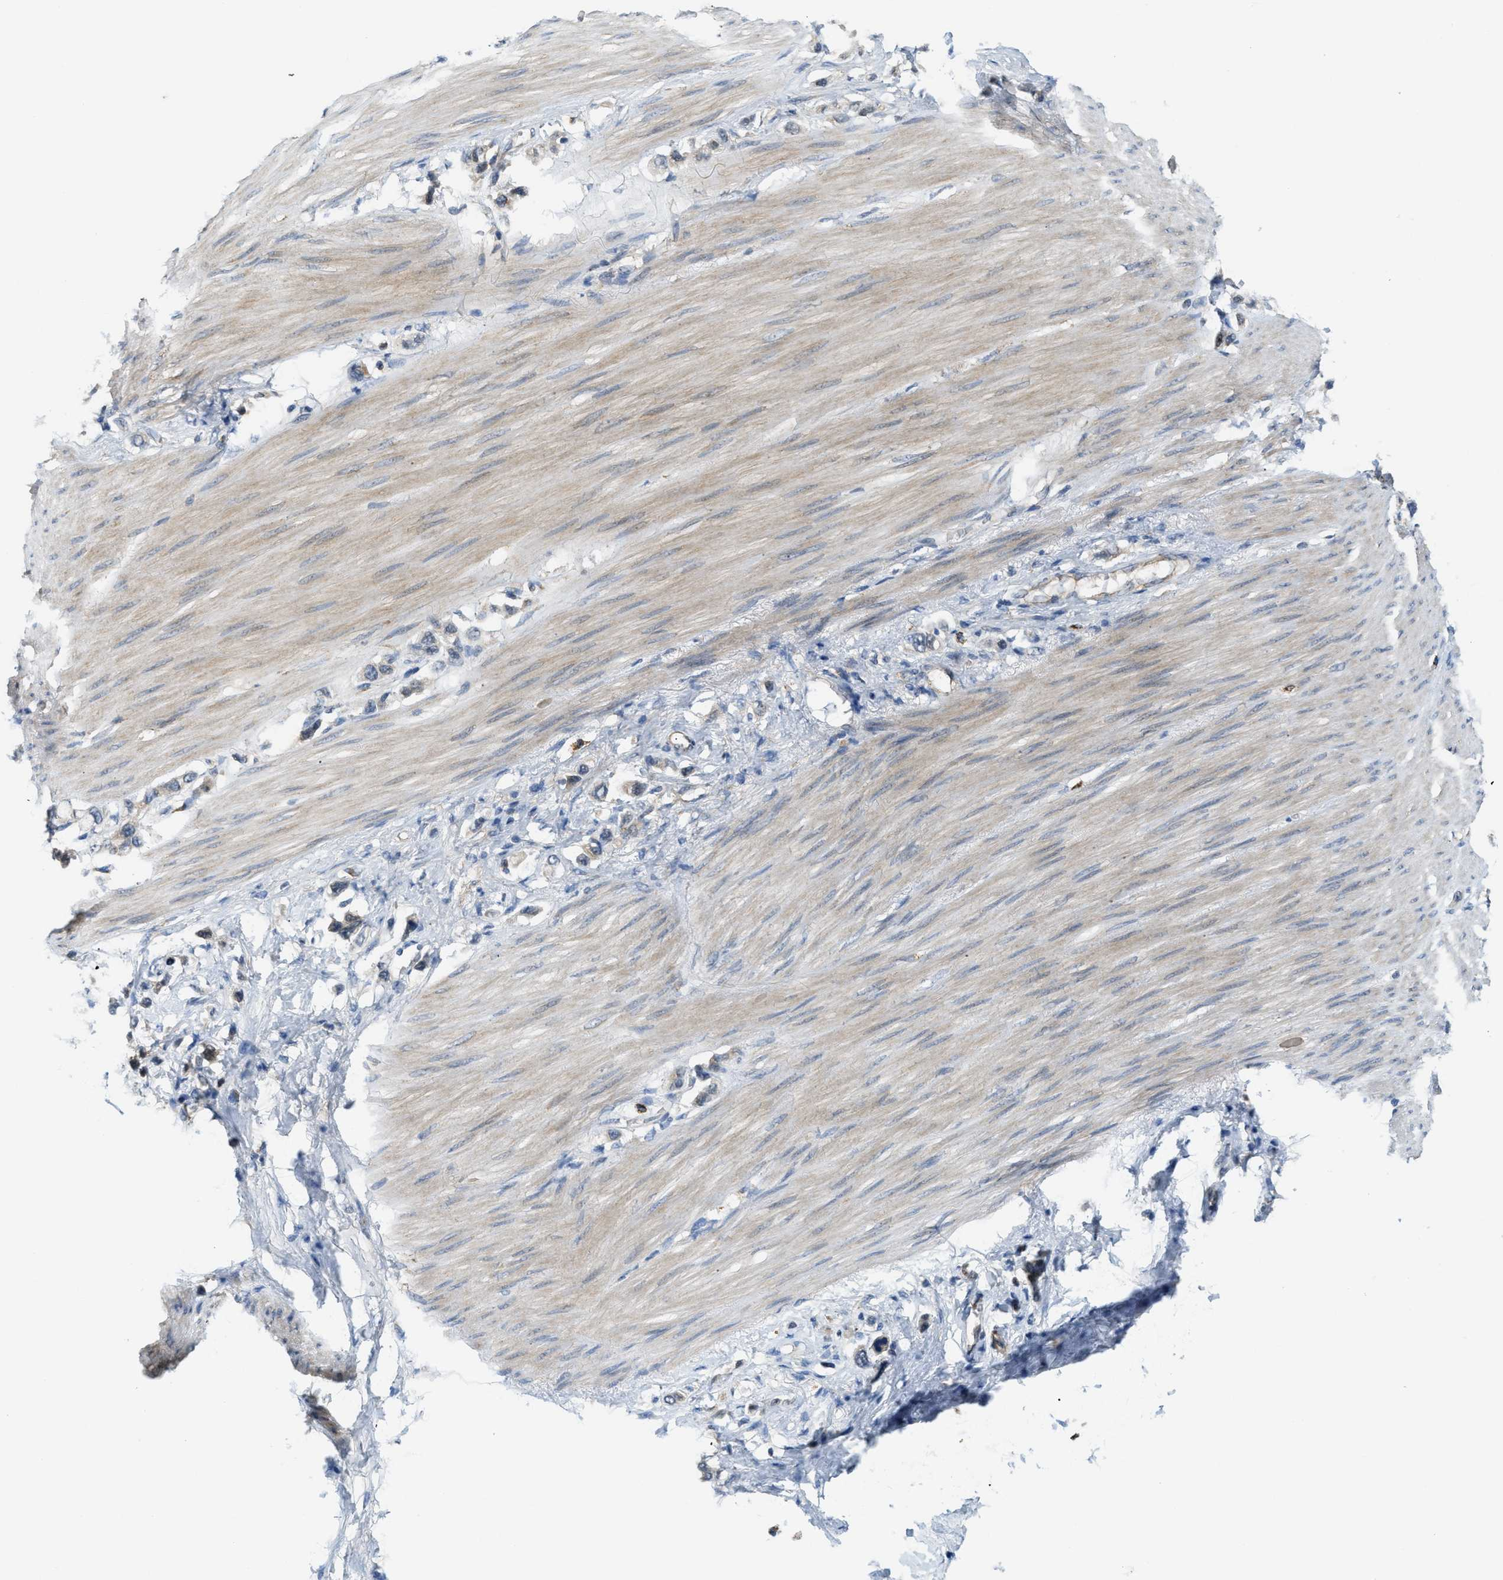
{"staining": {"intensity": "weak", "quantity": "<25%", "location": "cytoplasmic/membranous"}, "tissue": "stomach cancer", "cell_type": "Tumor cells", "image_type": "cancer", "snomed": [{"axis": "morphology", "description": "Adenocarcinoma, NOS"}, {"axis": "topography", "description": "Stomach"}], "caption": "The image demonstrates no significant positivity in tumor cells of stomach adenocarcinoma.", "gene": "STARD3NL", "patient": {"sex": "female", "age": 65}}